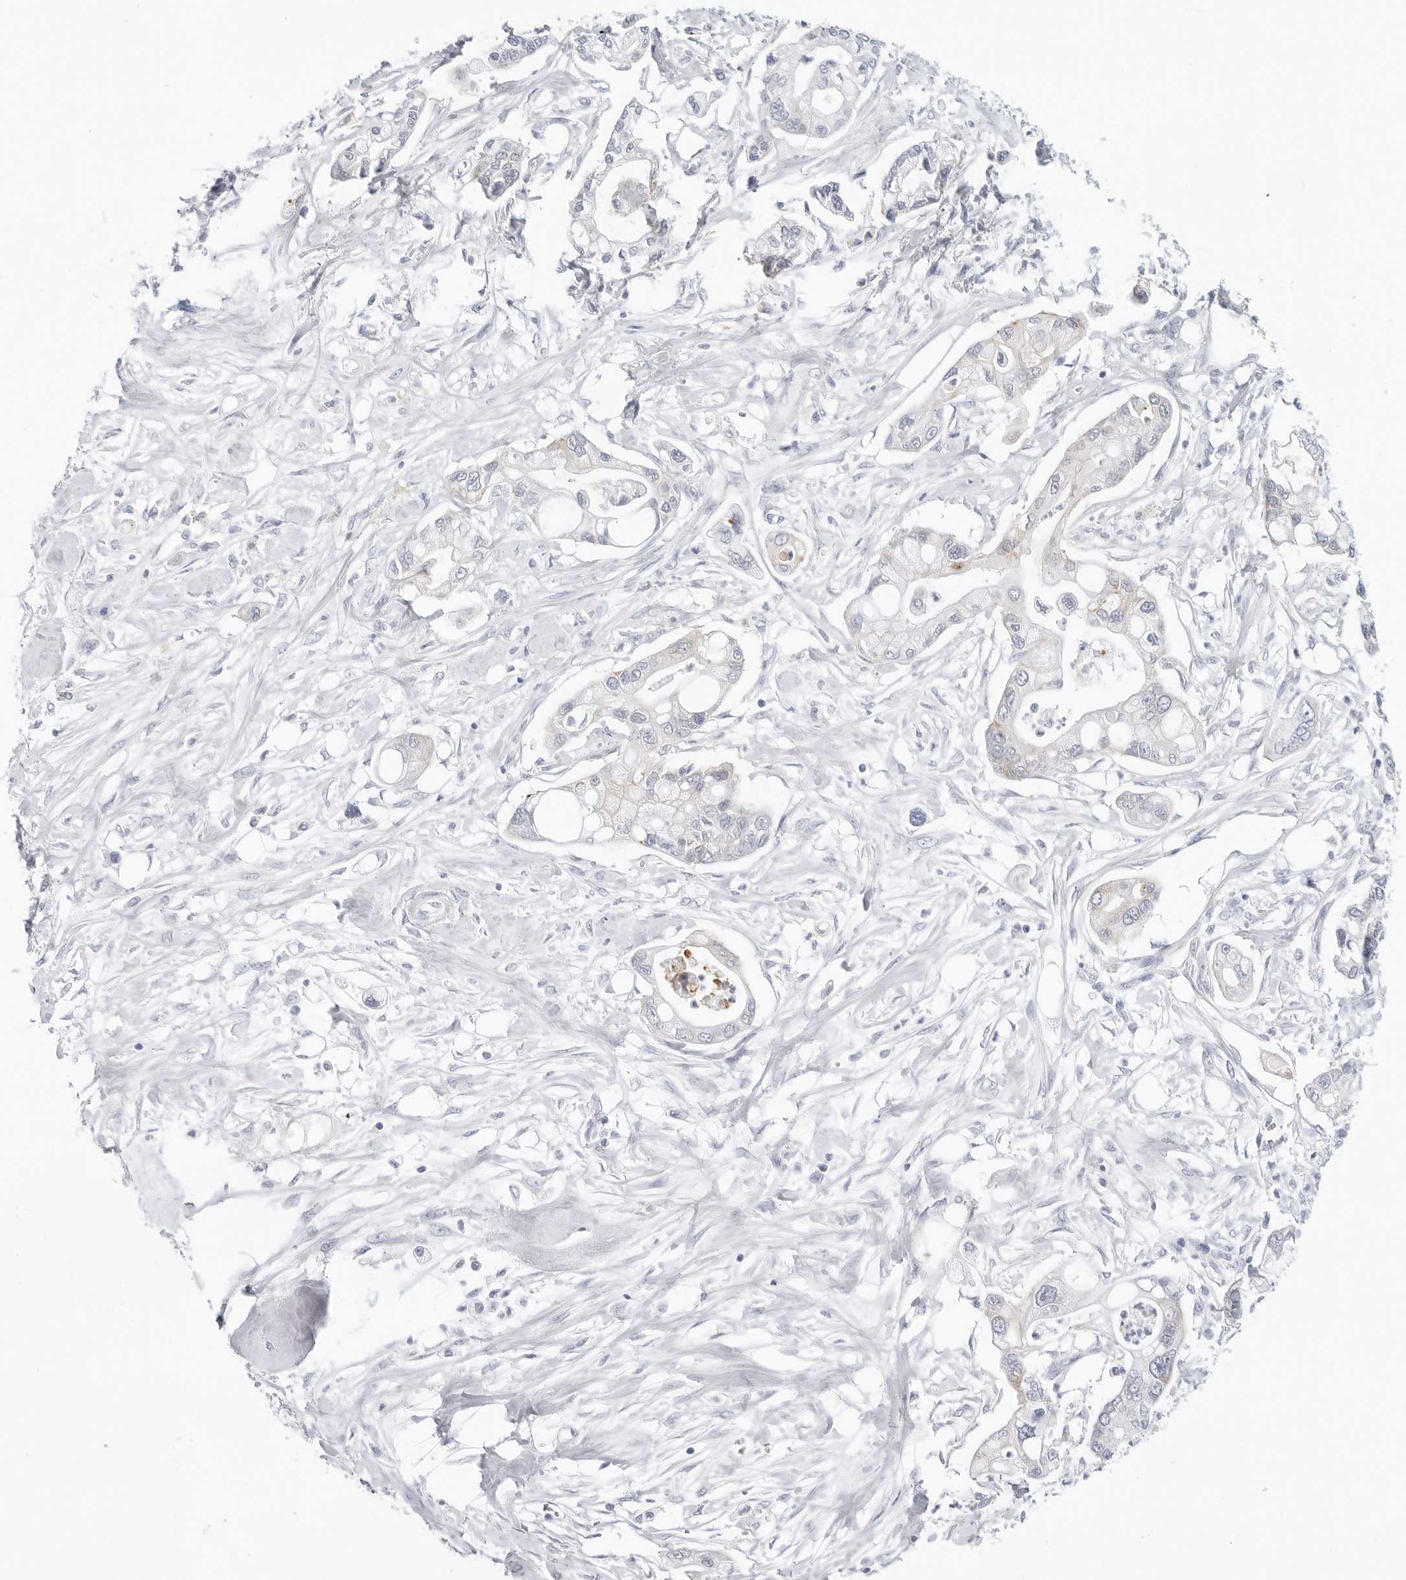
{"staining": {"intensity": "negative", "quantity": "none", "location": "none"}, "tissue": "pancreatic cancer", "cell_type": "Tumor cells", "image_type": "cancer", "snomed": [{"axis": "morphology", "description": "Adenocarcinoma, NOS"}, {"axis": "topography", "description": "Pancreas"}], "caption": "Adenocarcinoma (pancreatic) stained for a protein using immunohistochemistry (IHC) demonstrates no positivity tumor cells.", "gene": "SLC19A1", "patient": {"sex": "male", "age": 68}}